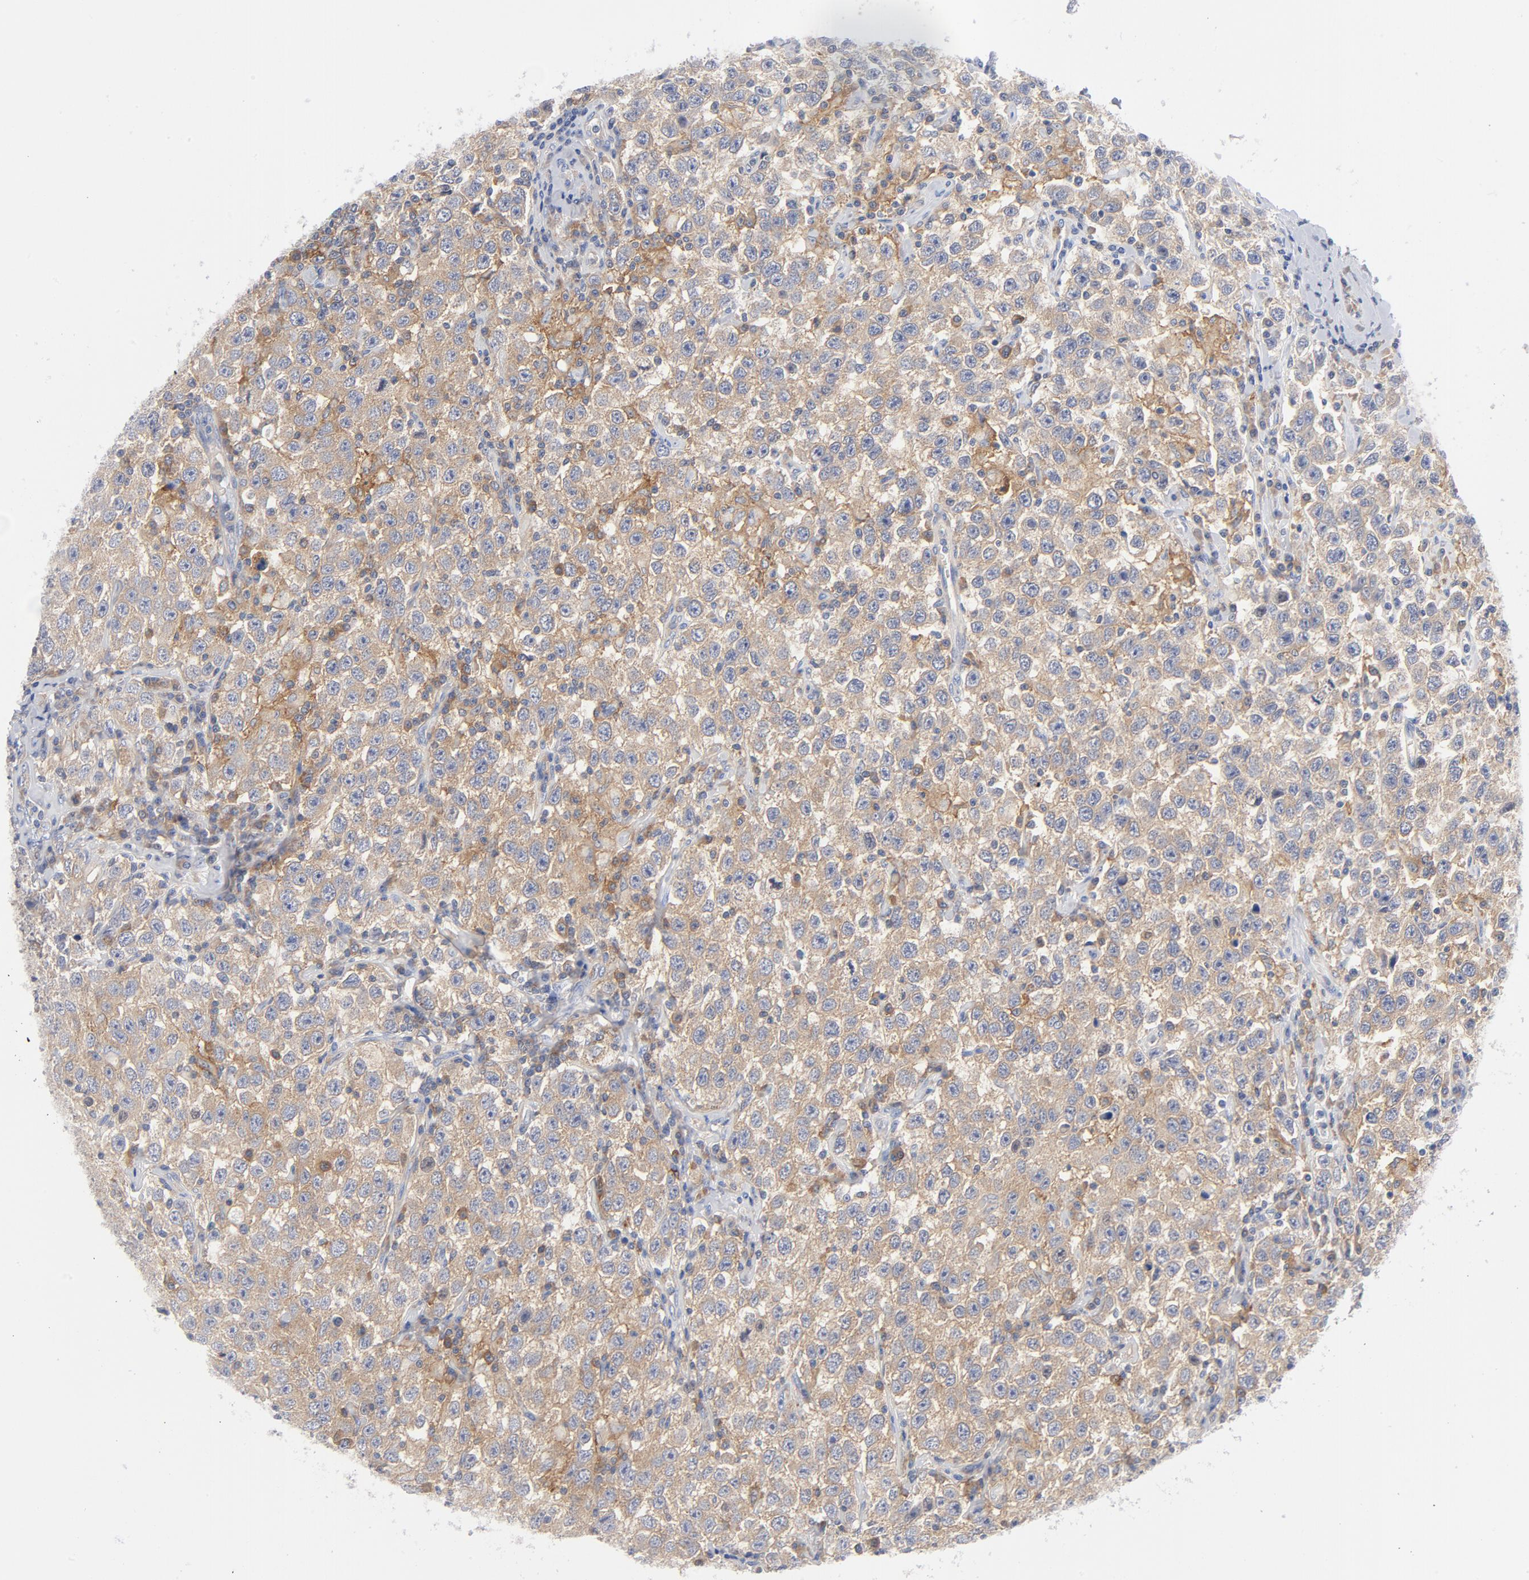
{"staining": {"intensity": "weak", "quantity": ">75%", "location": "cytoplasmic/membranous"}, "tissue": "testis cancer", "cell_type": "Tumor cells", "image_type": "cancer", "snomed": [{"axis": "morphology", "description": "Seminoma, NOS"}, {"axis": "topography", "description": "Testis"}], "caption": "Protein expression by IHC displays weak cytoplasmic/membranous staining in about >75% of tumor cells in seminoma (testis).", "gene": "CD86", "patient": {"sex": "male", "age": 41}}